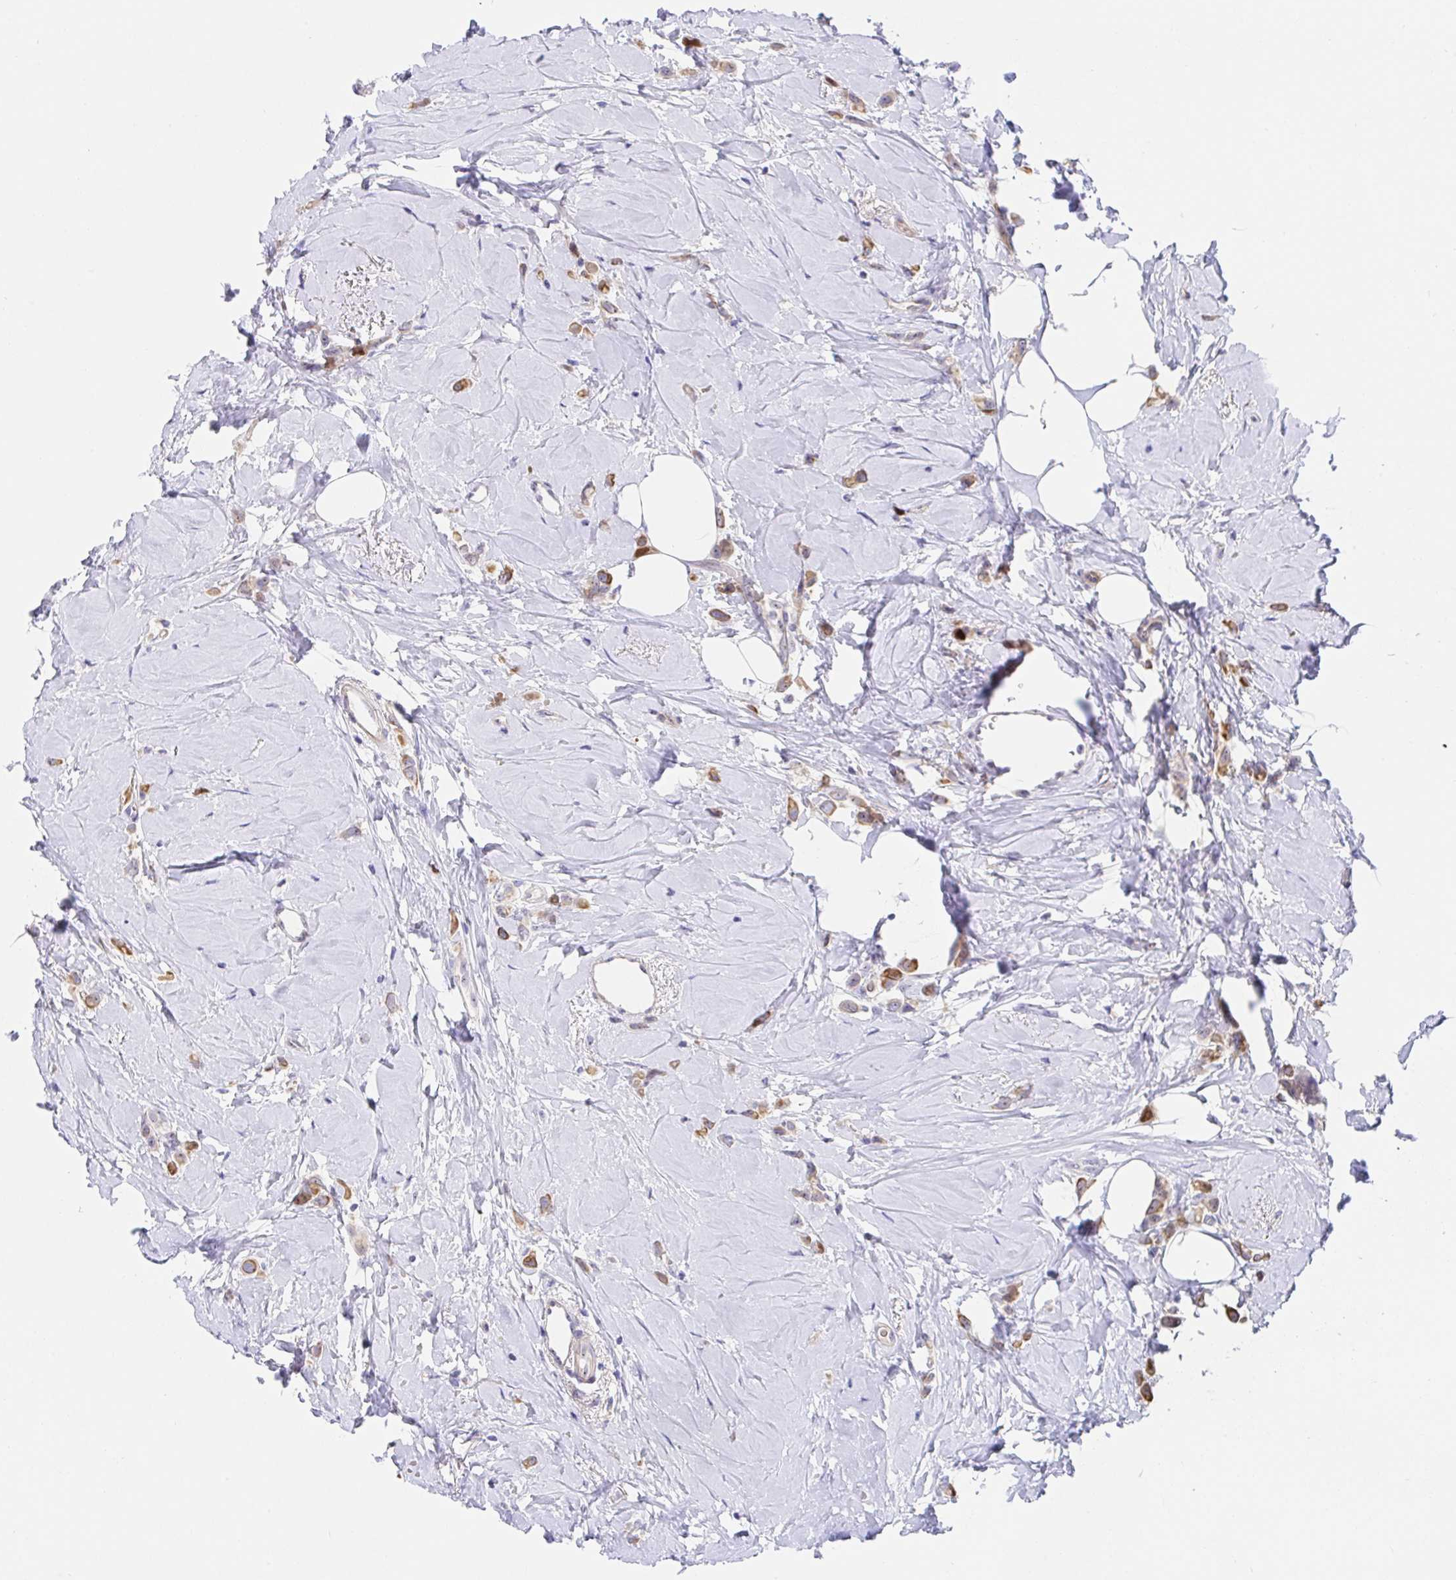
{"staining": {"intensity": "moderate", "quantity": ">75%", "location": "cytoplasmic/membranous"}, "tissue": "breast cancer", "cell_type": "Tumor cells", "image_type": "cancer", "snomed": [{"axis": "morphology", "description": "Lobular carcinoma"}, {"axis": "topography", "description": "Breast"}], "caption": "Immunohistochemical staining of human breast lobular carcinoma displays moderate cytoplasmic/membranous protein expression in approximately >75% of tumor cells. The staining is performed using DAB brown chromogen to label protein expression. The nuclei are counter-stained blue using hematoxylin.", "gene": "TIMELESS", "patient": {"sex": "female", "age": 66}}